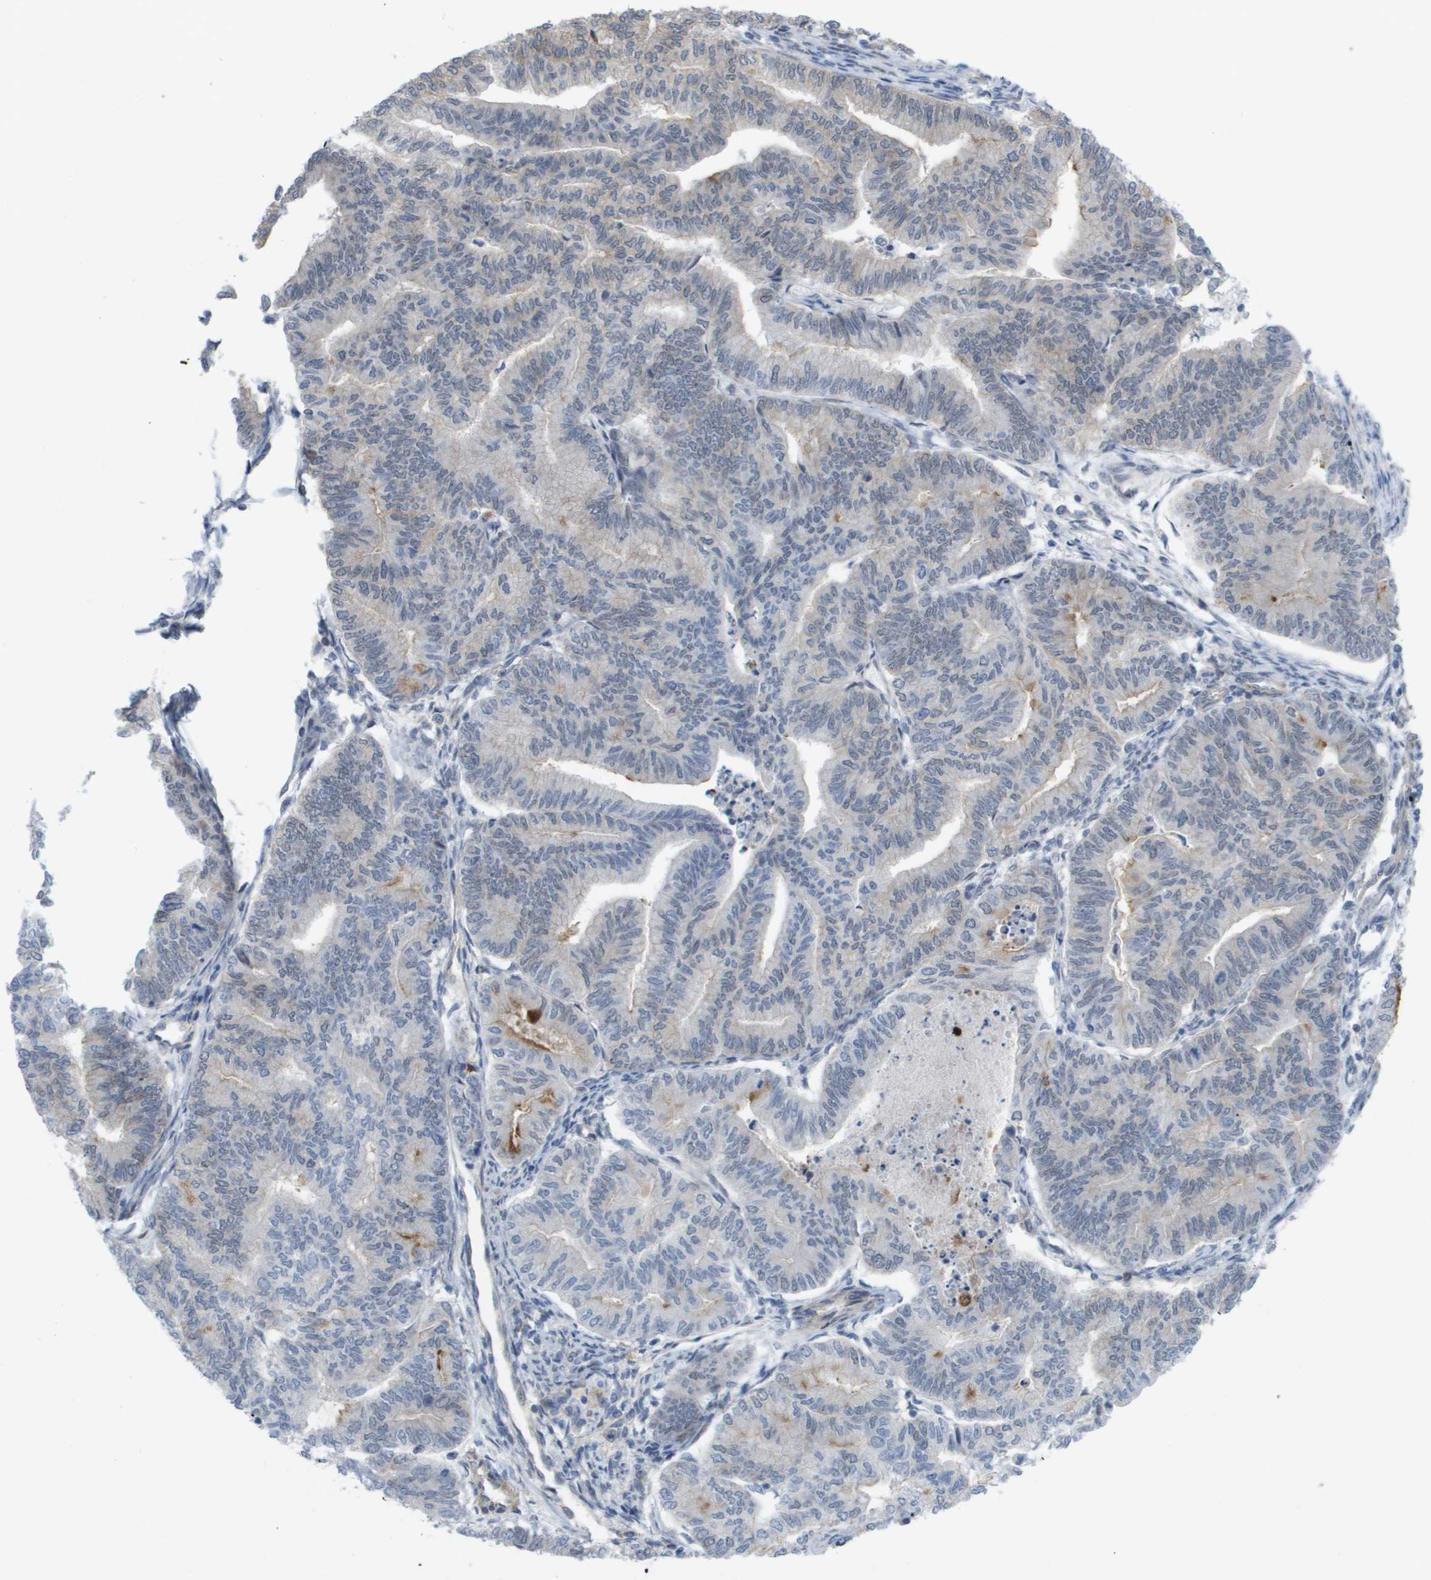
{"staining": {"intensity": "negative", "quantity": "none", "location": "none"}, "tissue": "endometrial cancer", "cell_type": "Tumor cells", "image_type": "cancer", "snomed": [{"axis": "morphology", "description": "Adenocarcinoma, NOS"}, {"axis": "topography", "description": "Endometrium"}], "caption": "Tumor cells are negative for brown protein staining in adenocarcinoma (endometrial). Nuclei are stained in blue.", "gene": "MTARC2", "patient": {"sex": "female", "age": 79}}